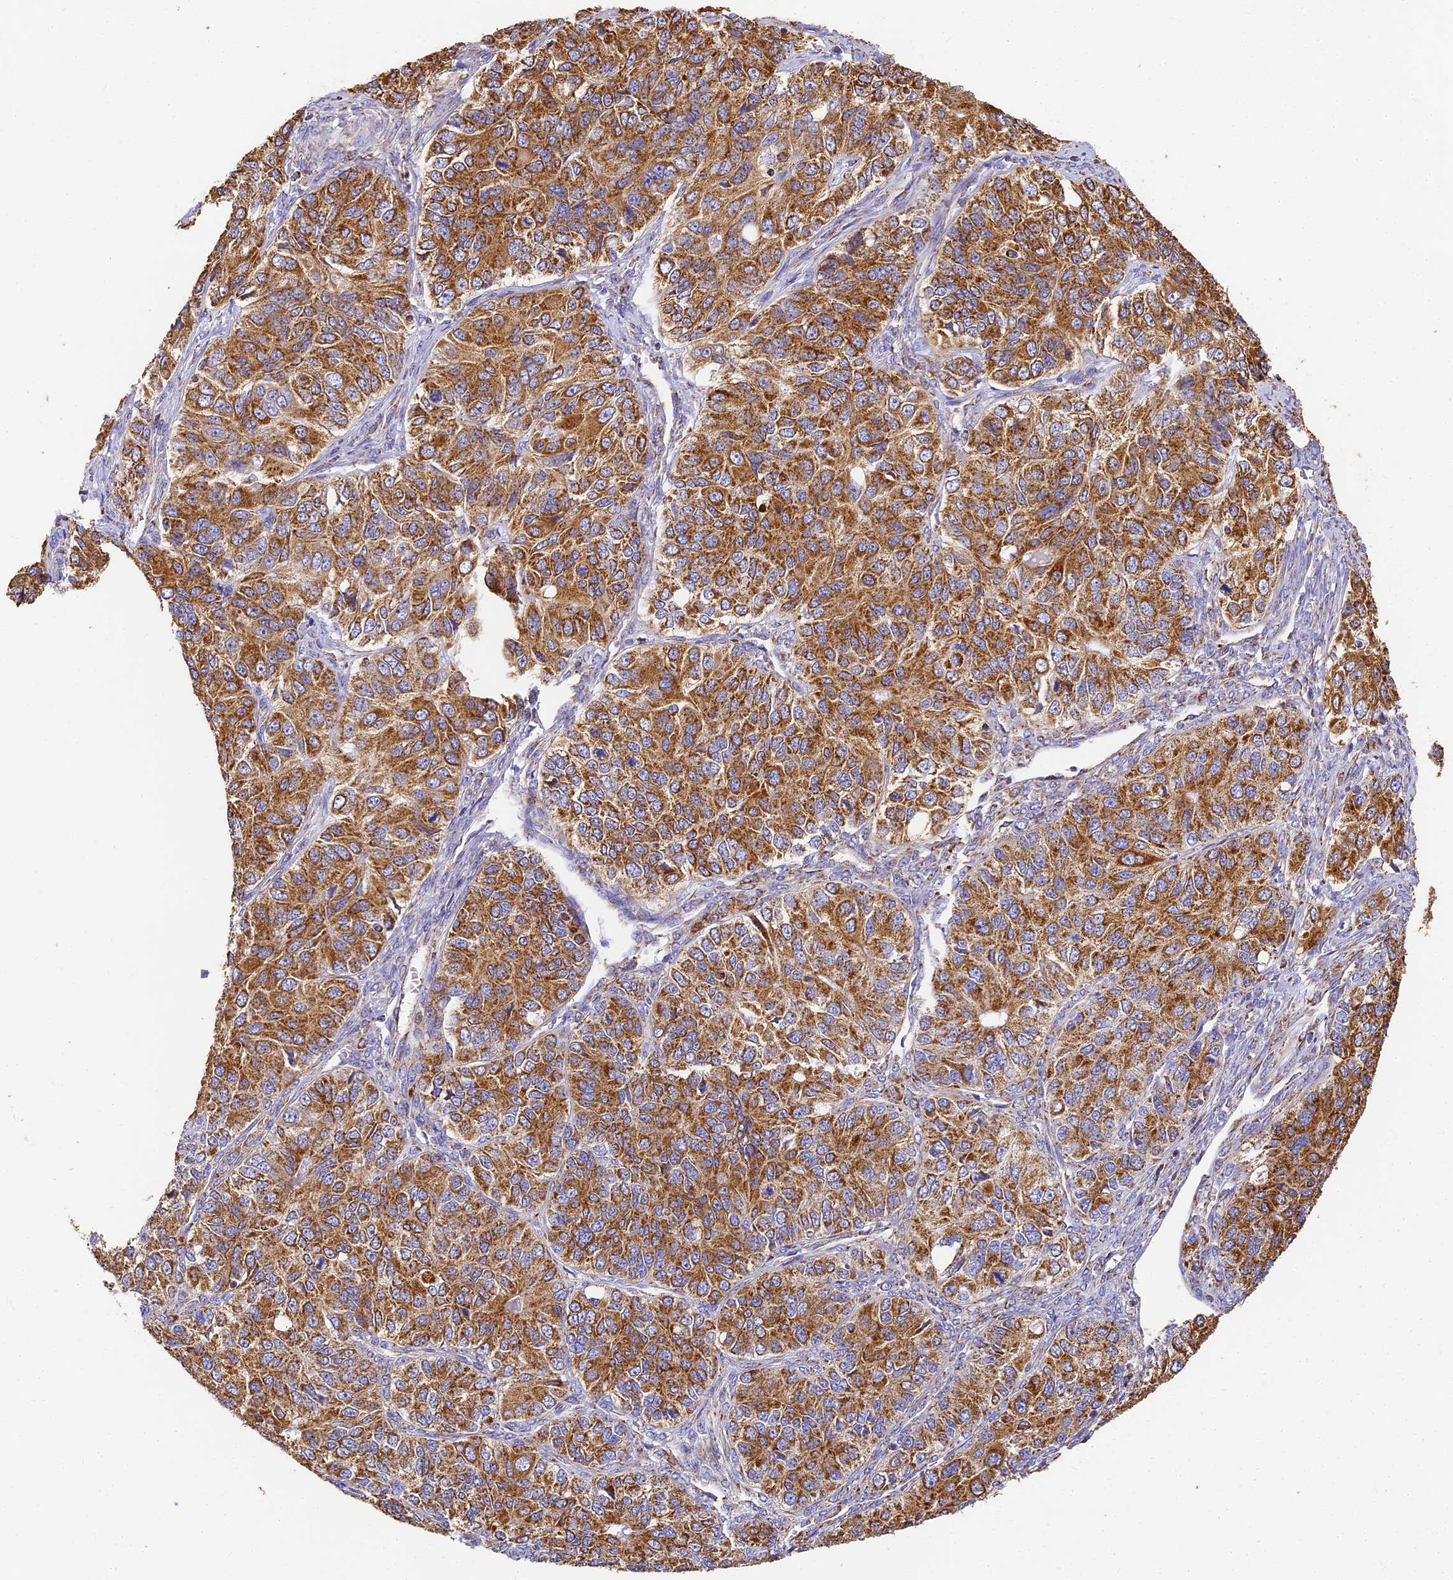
{"staining": {"intensity": "strong", "quantity": ">75%", "location": "cytoplasmic/membranous"}, "tissue": "ovarian cancer", "cell_type": "Tumor cells", "image_type": "cancer", "snomed": [{"axis": "morphology", "description": "Carcinoma, endometroid"}, {"axis": "topography", "description": "Ovary"}], "caption": "Protein expression analysis of human ovarian endometroid carcinoma reveals strong cytoplasmic/membranous expression in about >75% of tumor cells. The staining was performed using DAB (3,3'-diaminobenzidine), with brown indicating positive protein expression. Nuclei are stained blue with hematoxylin.", "gene": "COX6C", "patient": {"sex": "female", "age": 51}}